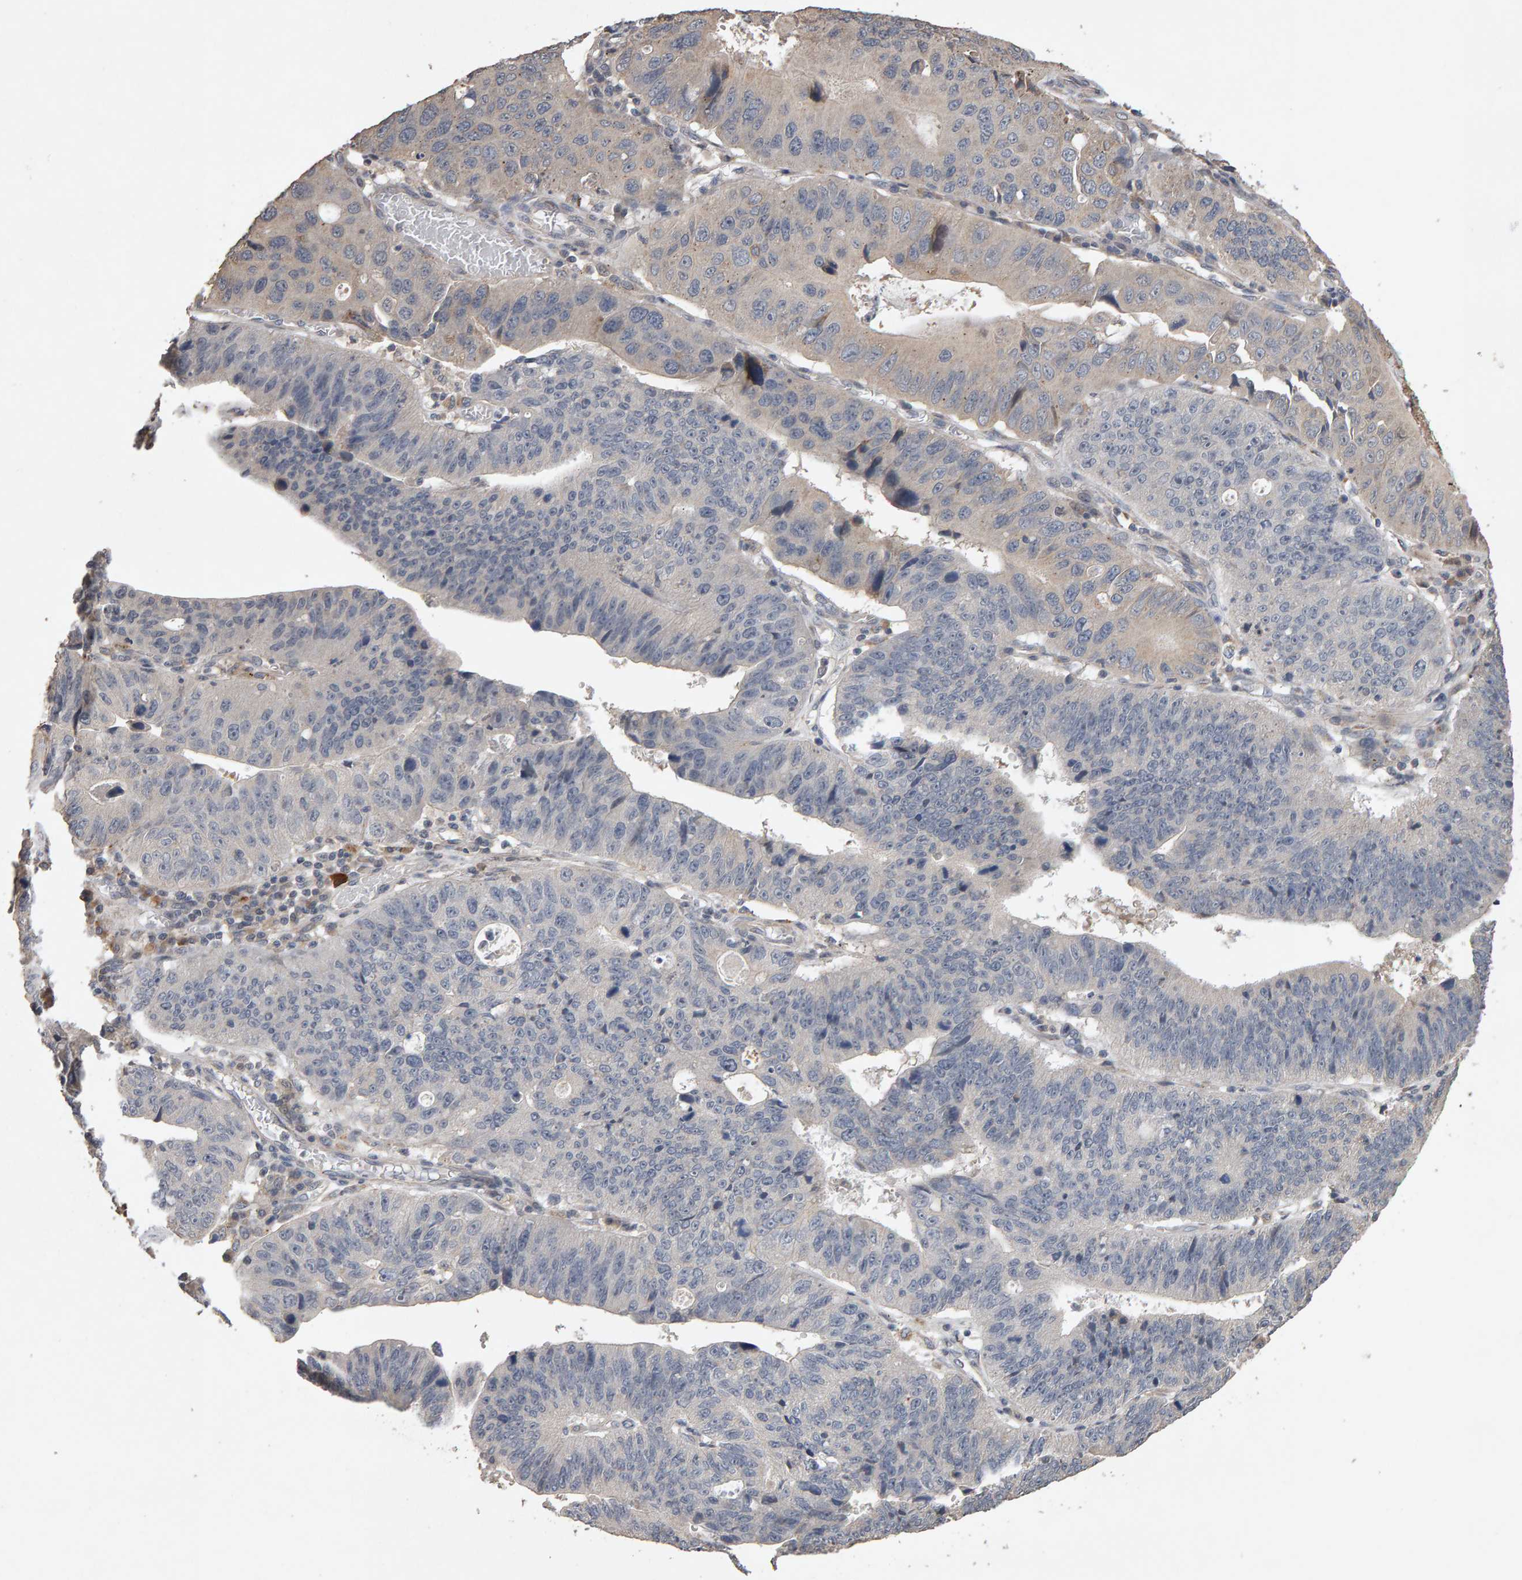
{"staining": {"intensity": "weak", "quantity": "<25%", "location": "cytoplasmic/membranous"}, "tissue": "stomach cancer", "cell_type": "Tumor cells", "image_type": "cancer", "snomed": [{"axis": "morphology", "description": "Adenocarcinoma, NOS"}, {"axis": "topography", "description": "Stomach"}], "caption": "DAB (3,3'-diaminobenzidine) immunohistochemical staining of human stomach adenocarcinoma reveals no significant staining in tumor cells.", "gene": "COASY", "patient": {"sex": "male", "age": 59}}